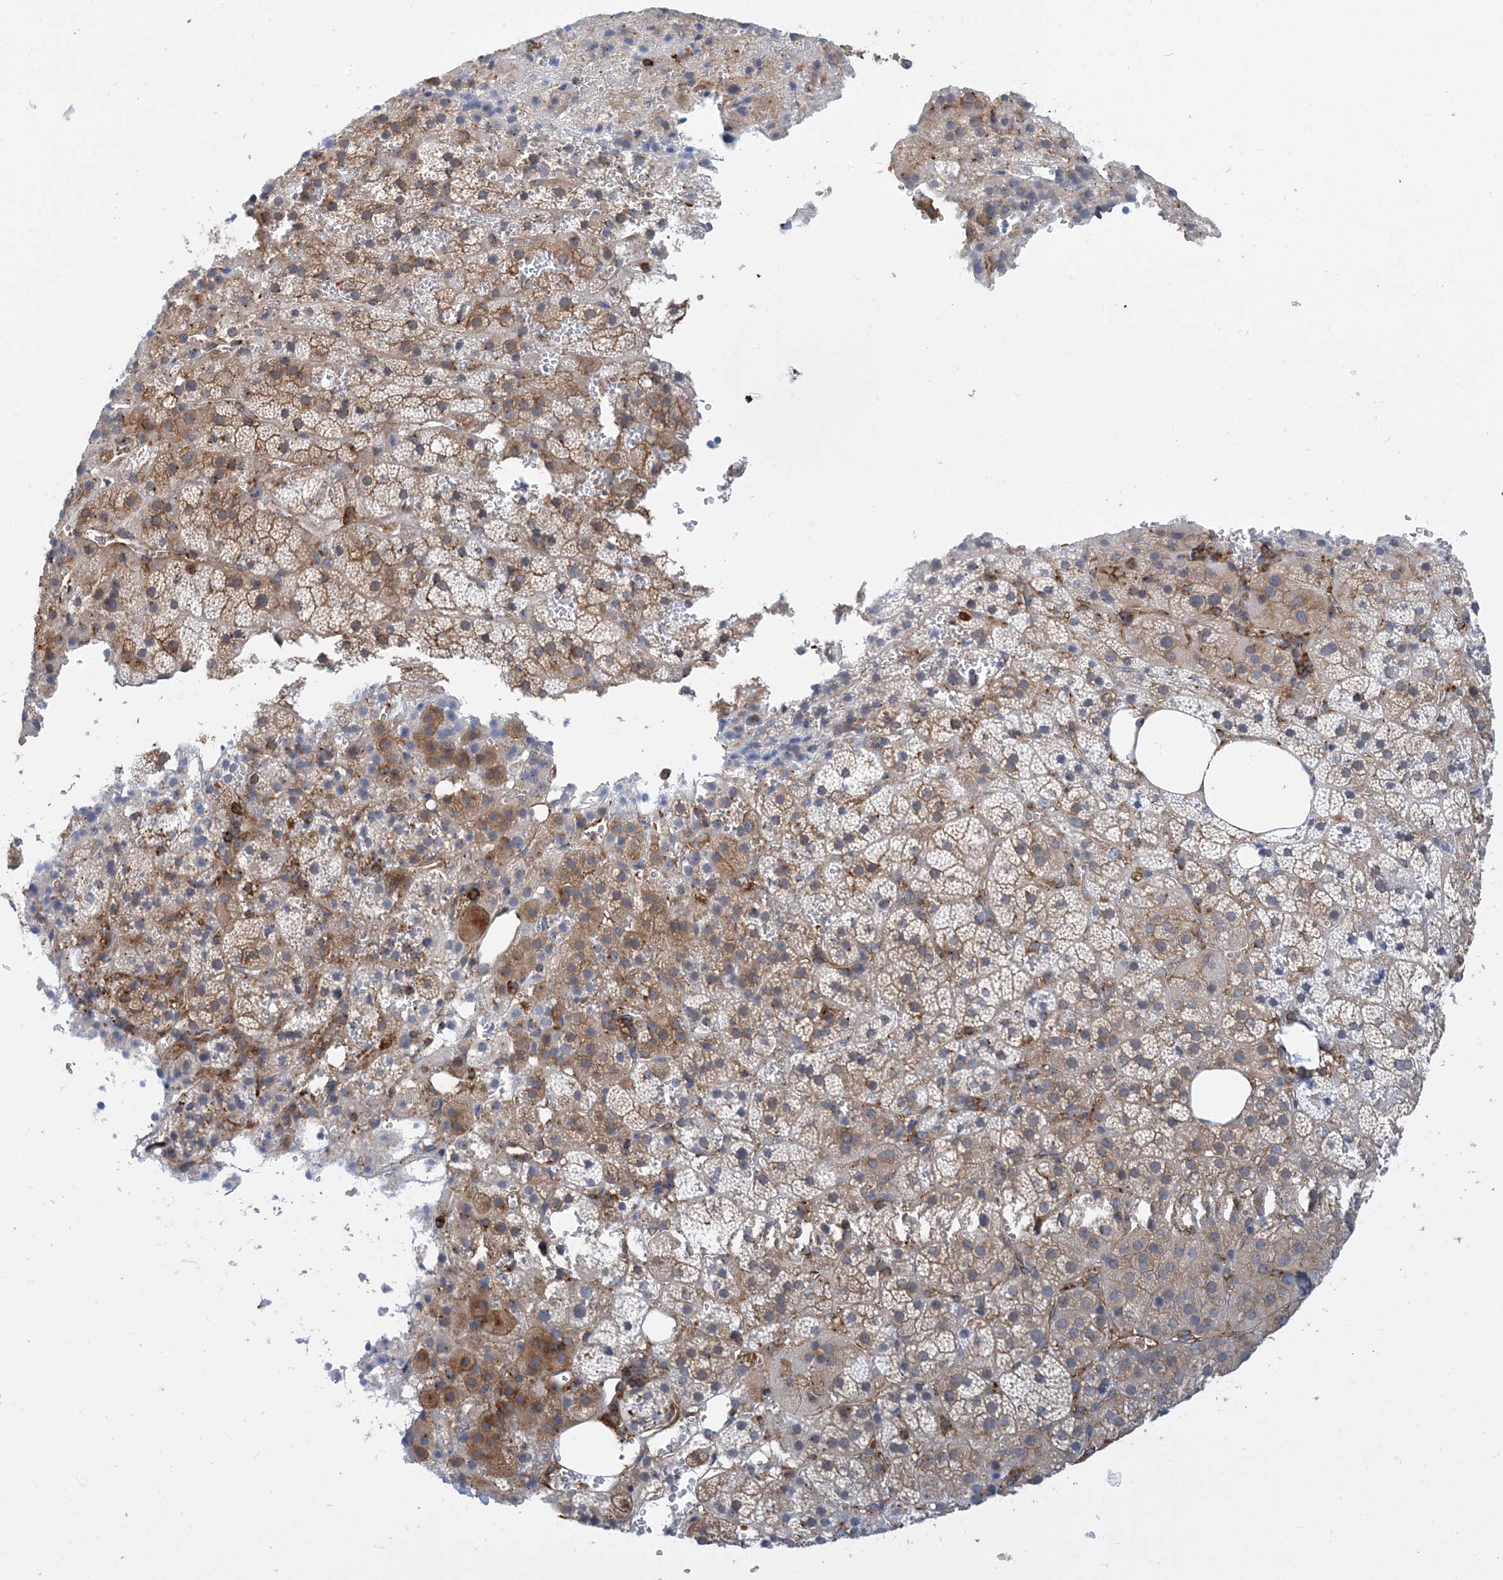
{"staining": {"intensity": "moderate", "quantity": "25%-75%", "location": "cytoplasmic/membranous"}, "tissue": "adrenal gland", "cell_type": "Glandular cells", "image_type": "normal", "snomed": [{"axis": "morphology", "description": "Normal tissue, NOS"}, {"axis": "topography", "description": "Adrenal gland"}], "caption": "An immunohistochemistry histopathology image of unremarkable tissue is shown. Protein staining in brown labels moderate cytoplasmic/membranous positivity in adrenal gland within glandular cells. The protein of interest is stained brown, and the nuclei are stained in blue (DAB IHC with brightfield microscopy, high magnification).", "gene": "DYNC1LI1", "patient": {"sex": "female", "age": 59}}